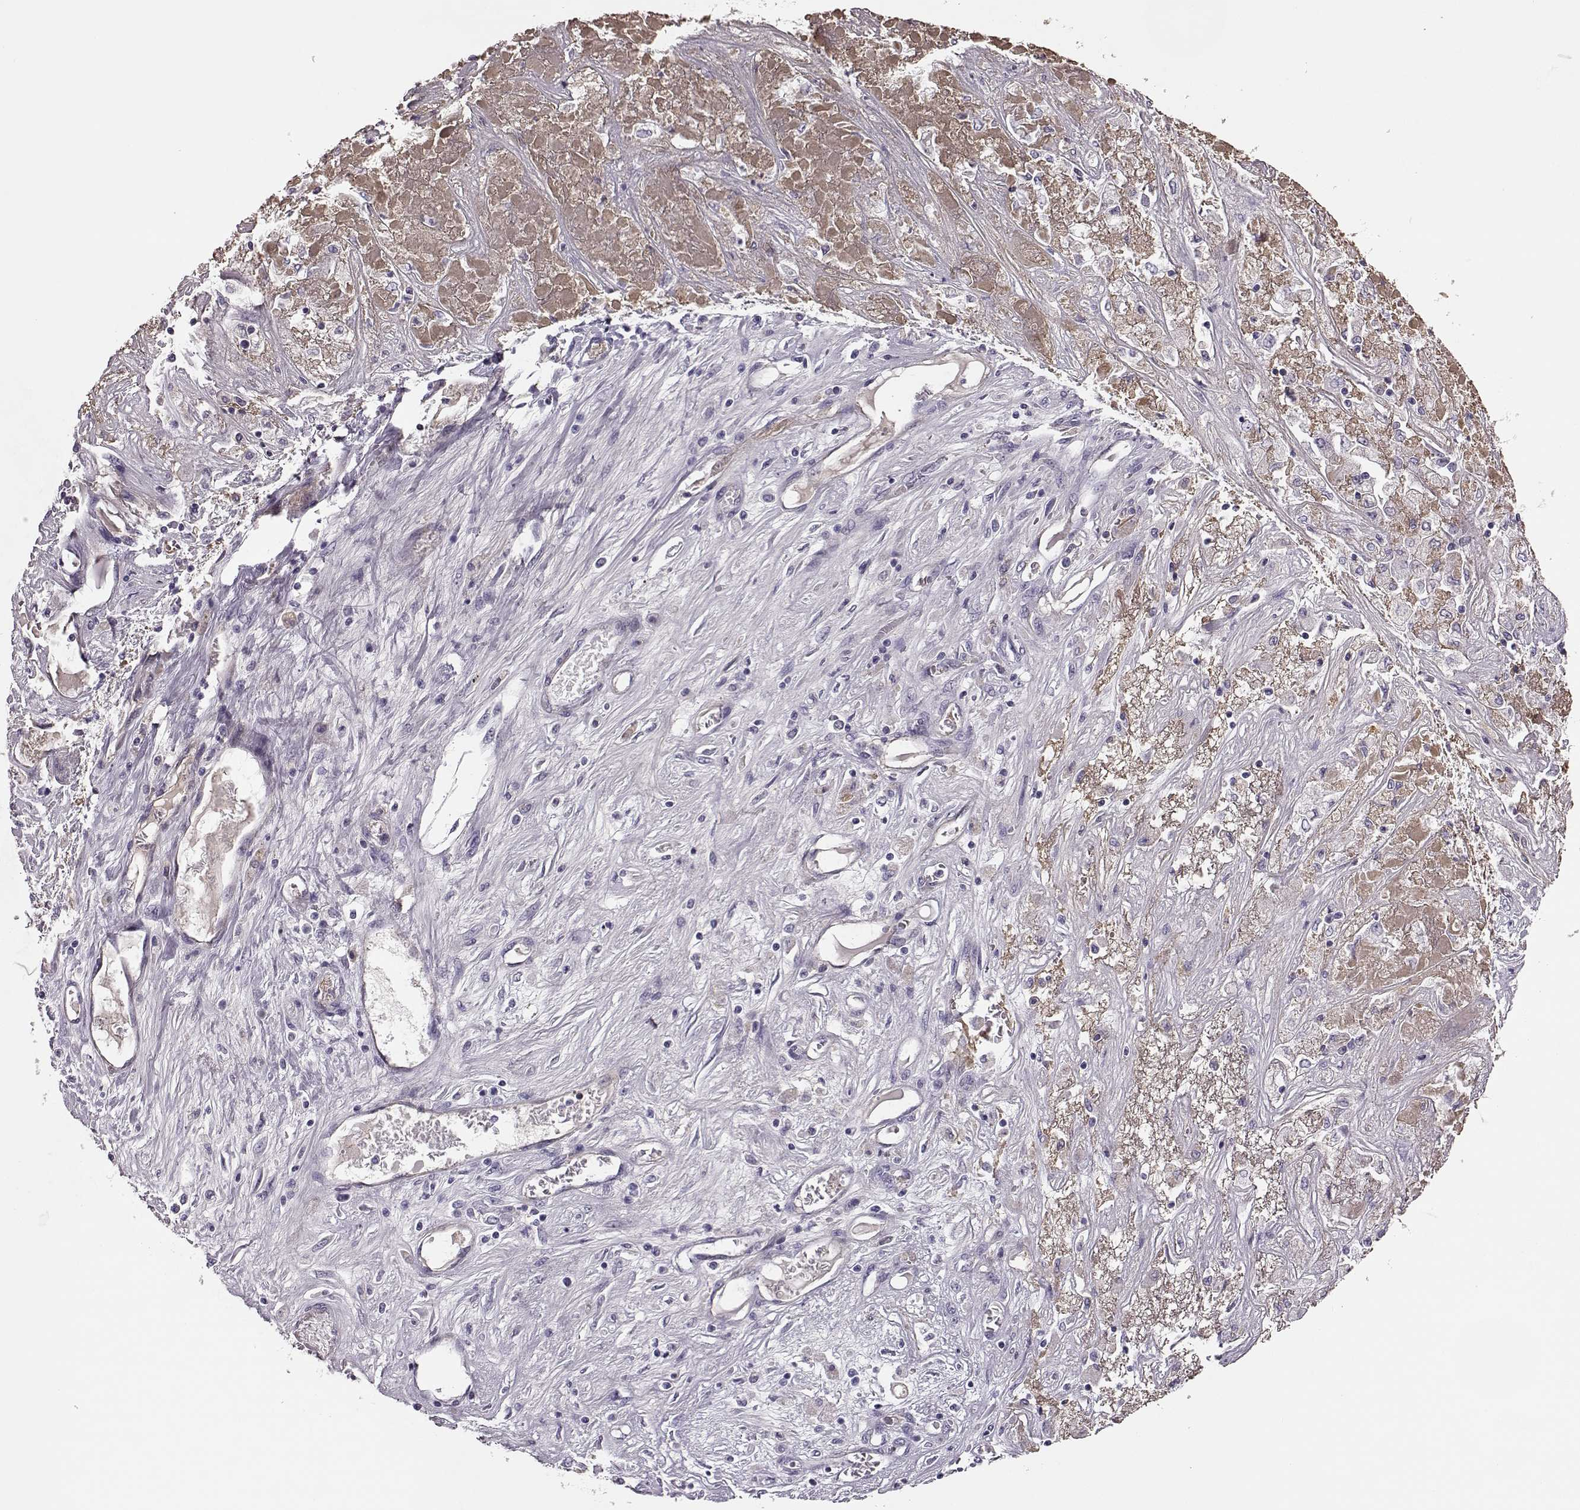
{"staining": {"intensity": "negative", "quantity": "none", "location": "none"}, "tissue": "liver cancer", "cell_type": "Tumor cells", "image_type": "cancer", "snomed": [{"axis": "morphology", "description": "Cholangiocarcinoma"}, {"axis": "topography", "description": "Liver"}], "caption": "DAB (3,3'-diaminobenzidine) immunohistochemical staining of human liver cancer reveals no significant staining in tumor cells.", "gene": "TRIM69", "patient": {"sex": "female", "age": 52}}